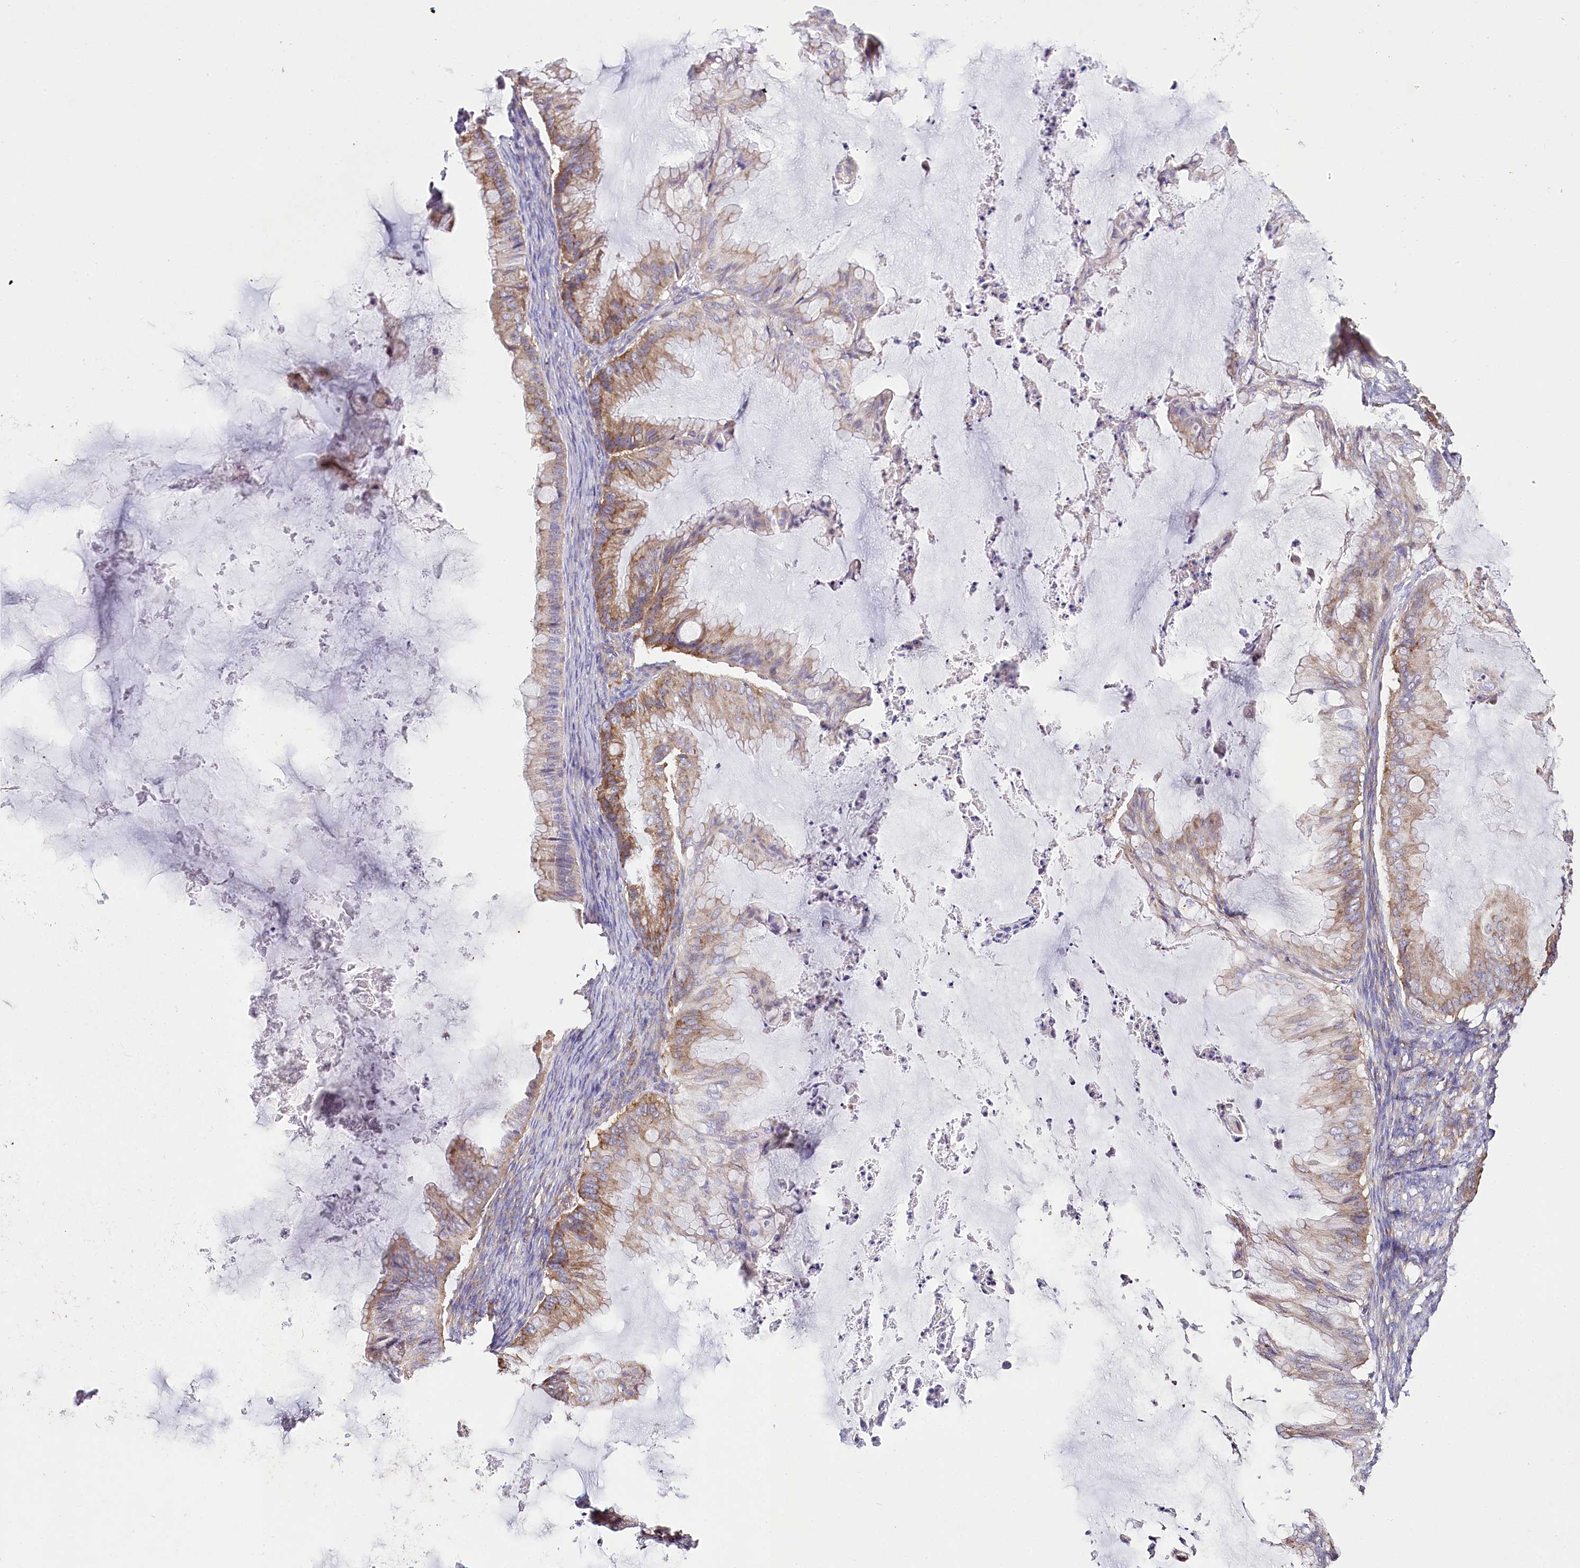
{"staining": {"intensity": "moderate", "quantity": "<25%", "location": "cytoplasmic/membranous"}, "tissue": "ovarian cancer", "cell_type": "Tumor cells", "image_type": "cancer", "snomed": [{"axis": "morphology", "description": "Cystadenocarcinoma, mucinous, NOS"}, {"axis": "topography", "description": "Ovary"}], "caption": "Ovarian cancer (mucinous cystadenocarcinoma) was stained to show a protein in brown. There is low levels of moderate cytoplasmic/membranous positivity in about <25% of tumor cells. (DAB (3,3'-diaminobenzidine) = brown stain, brightfield microscopy at high magnification).", "gene": "THUMPD3", "patient": {"sex": "female", "age": 71}}